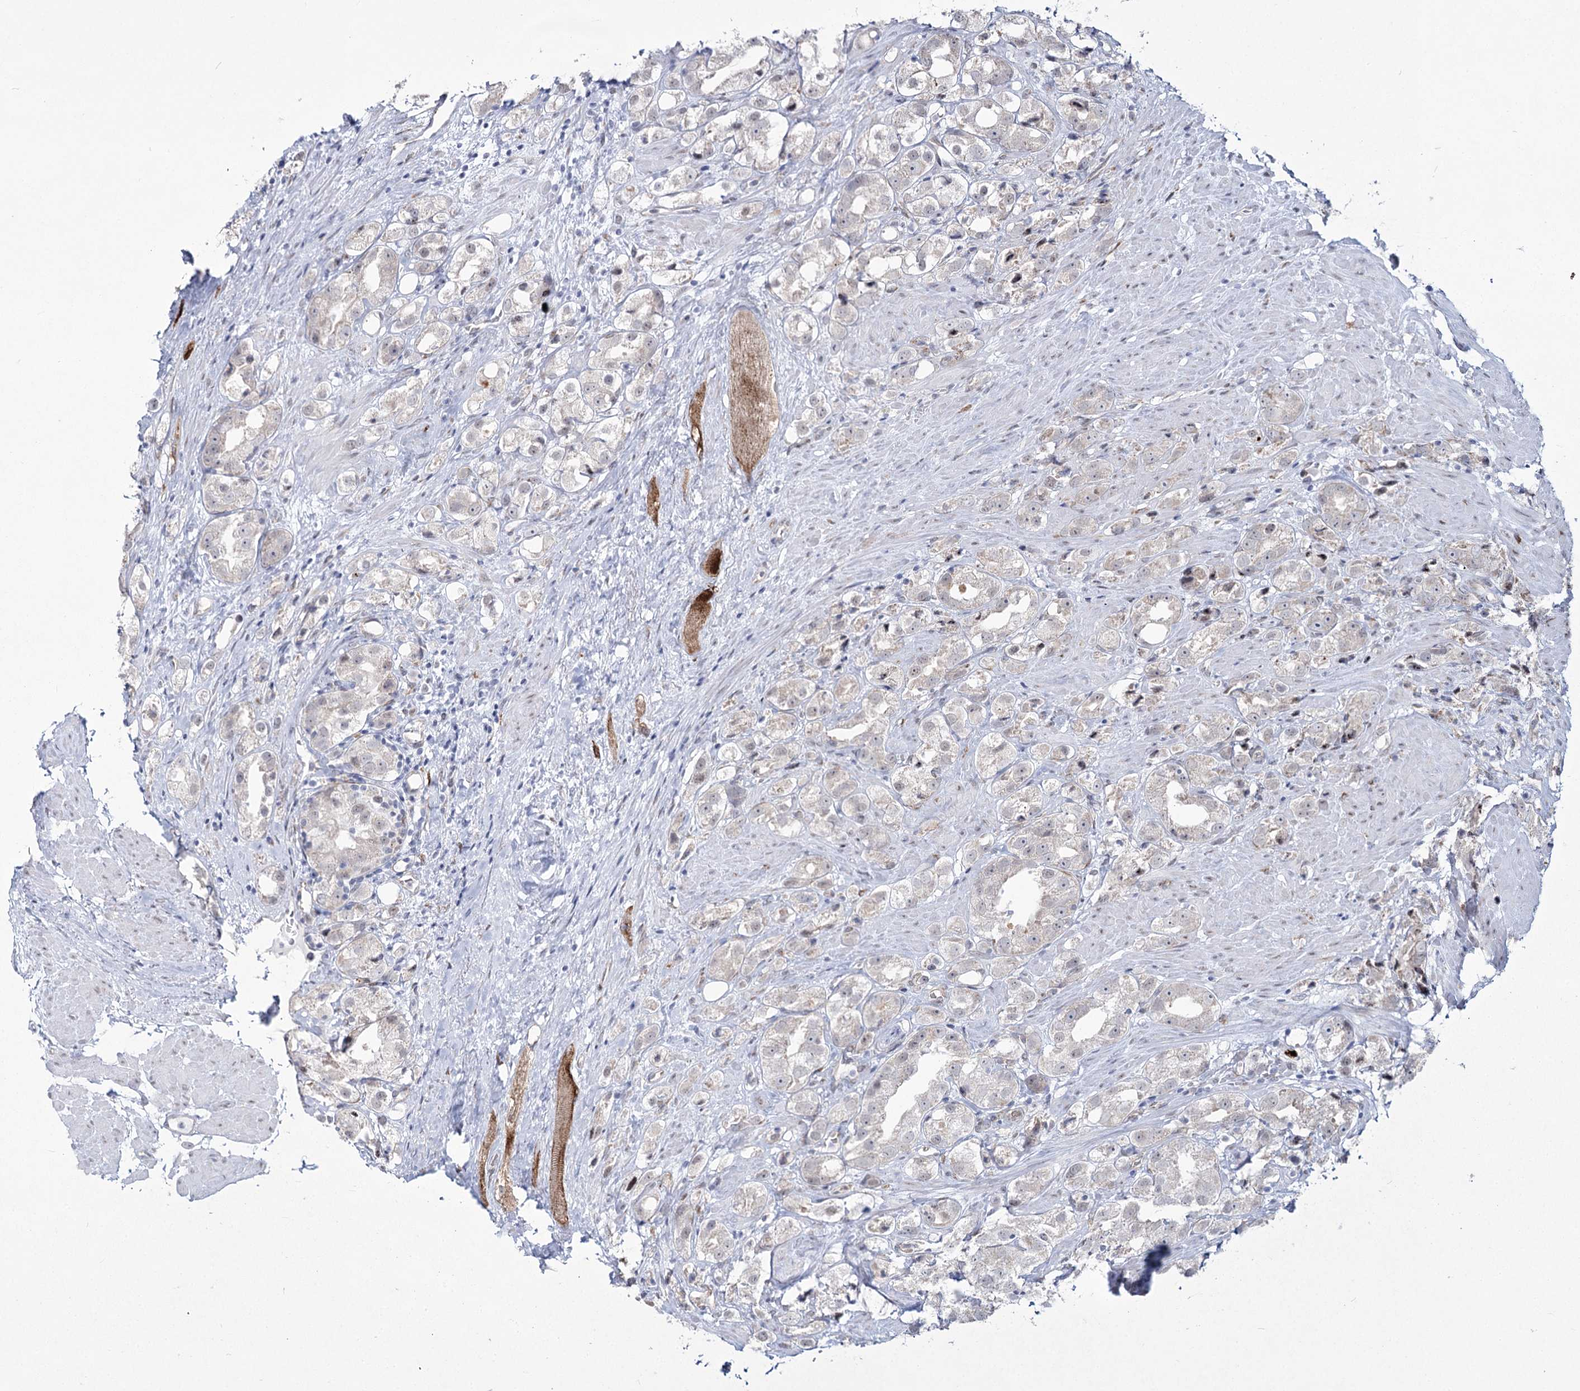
{"staining": {"intensity": "weak", "quantity": "25%-75%", "location": "nuclear"}, "tissue": "prostate cancer", "cell_type": "Tumor cells", "image_type": "cancer", "snomed": [{"axis": "morphology", "description": "Adenocarcinoma, NOS"}, {"axis": "topography", "description": "Prostate"}], "caption": "The photomicrograph exhibits a brown stain indicating the presence of a protein in the nuclear of tumor cells in adenocarcinoma (prostate).", "gene": "YBX3", "patient": {"sex": "male", "age": 79}}